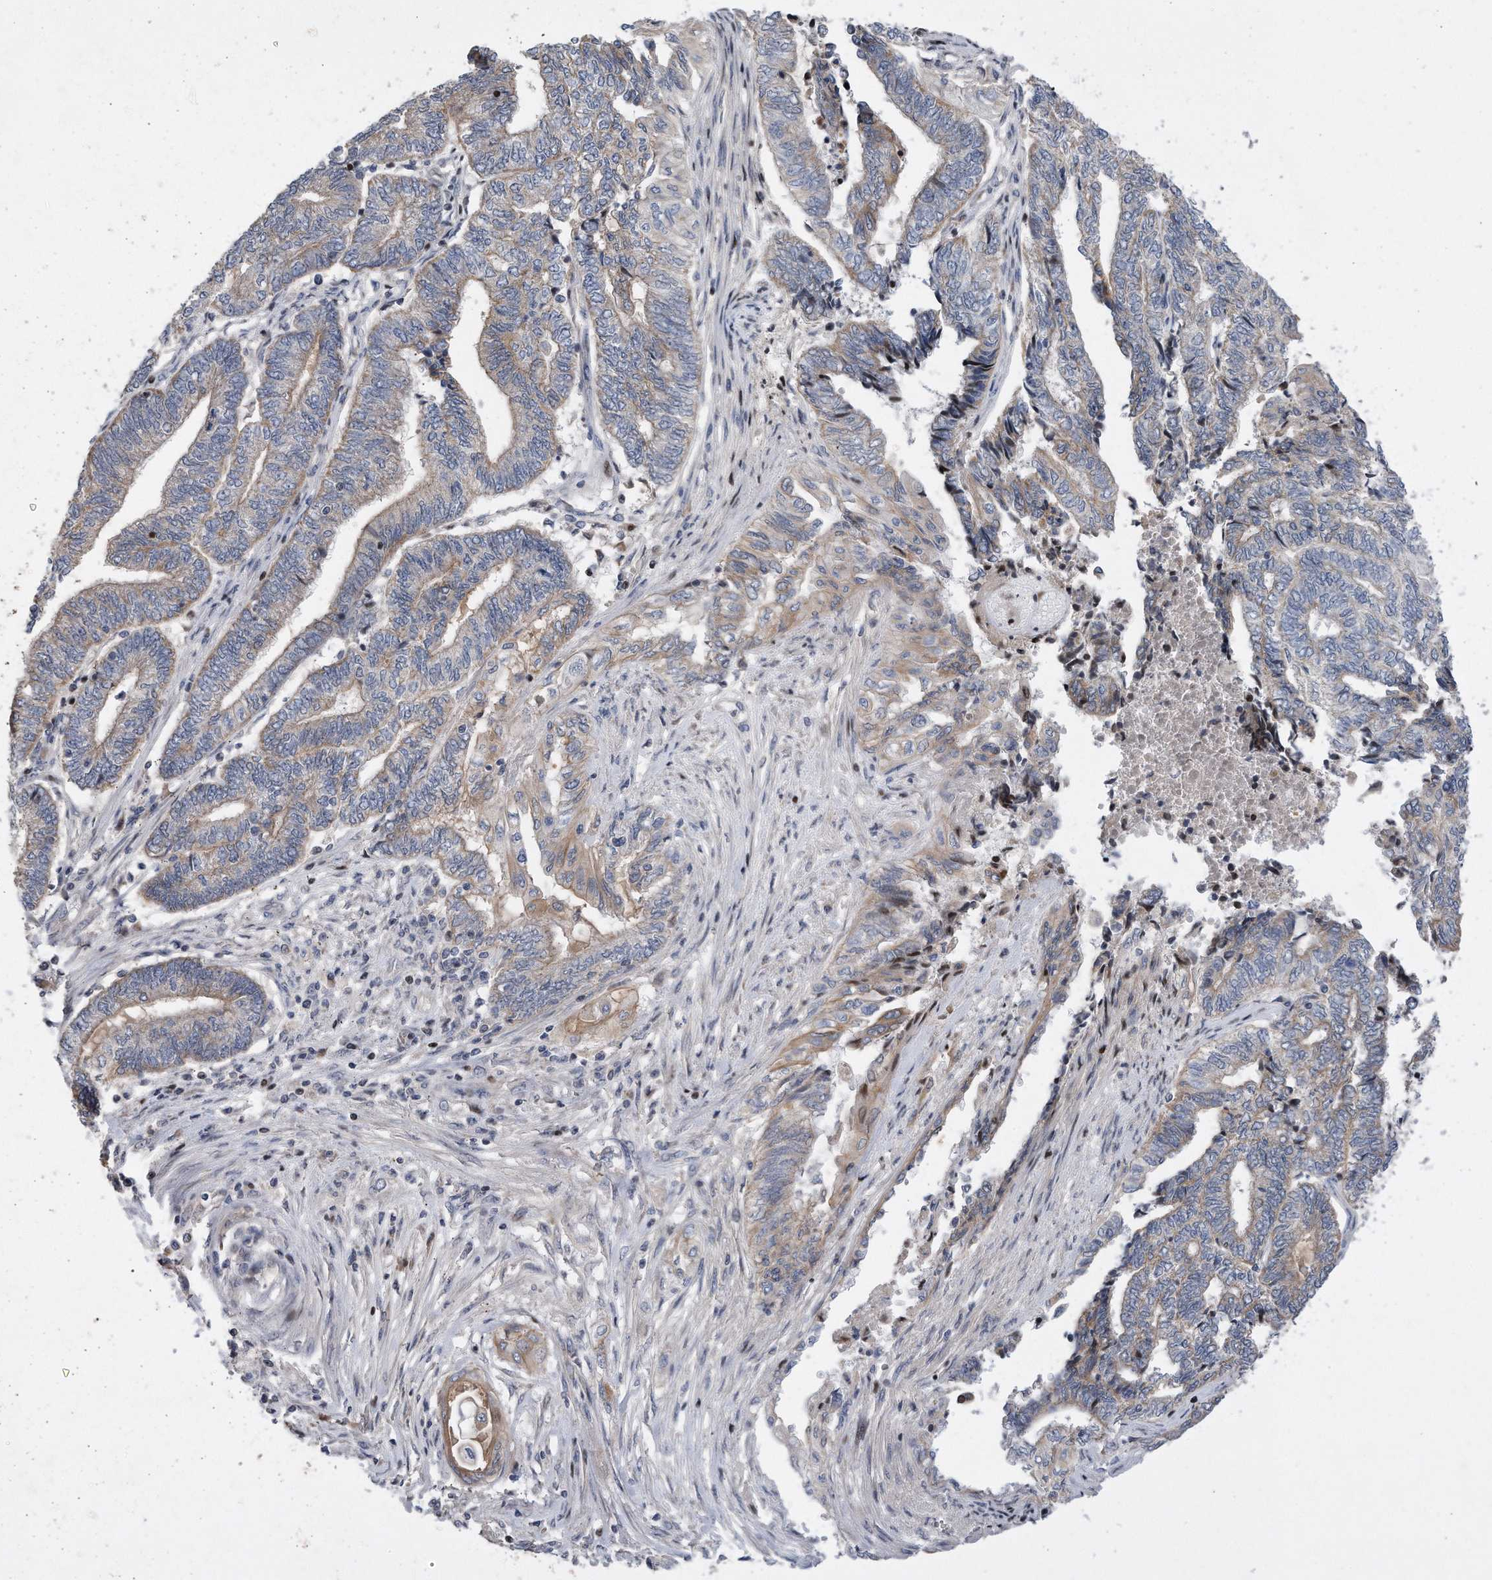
{"staining": {"intensity": "weak", "quantity": "<25%", "location": "cytoplasmic/membranous"}, "tissue": "endometrial cancer", "cell_type": "Tumor cells", "image_type": "cancer", "snomed": [{"axis": "morphology", "description": "Adenocarcinoma, NOS"}, {"axis": "topography", "description": "Uterus"}, {"axis": "topography", "description": "Endometrium"}], "caption": "IHC of endometrial cancer (adenocarcinoma) demonstrates no positivity in tumor cells.", "gene": "CDH12", "patient": {"sex": "female", "age": 70}}